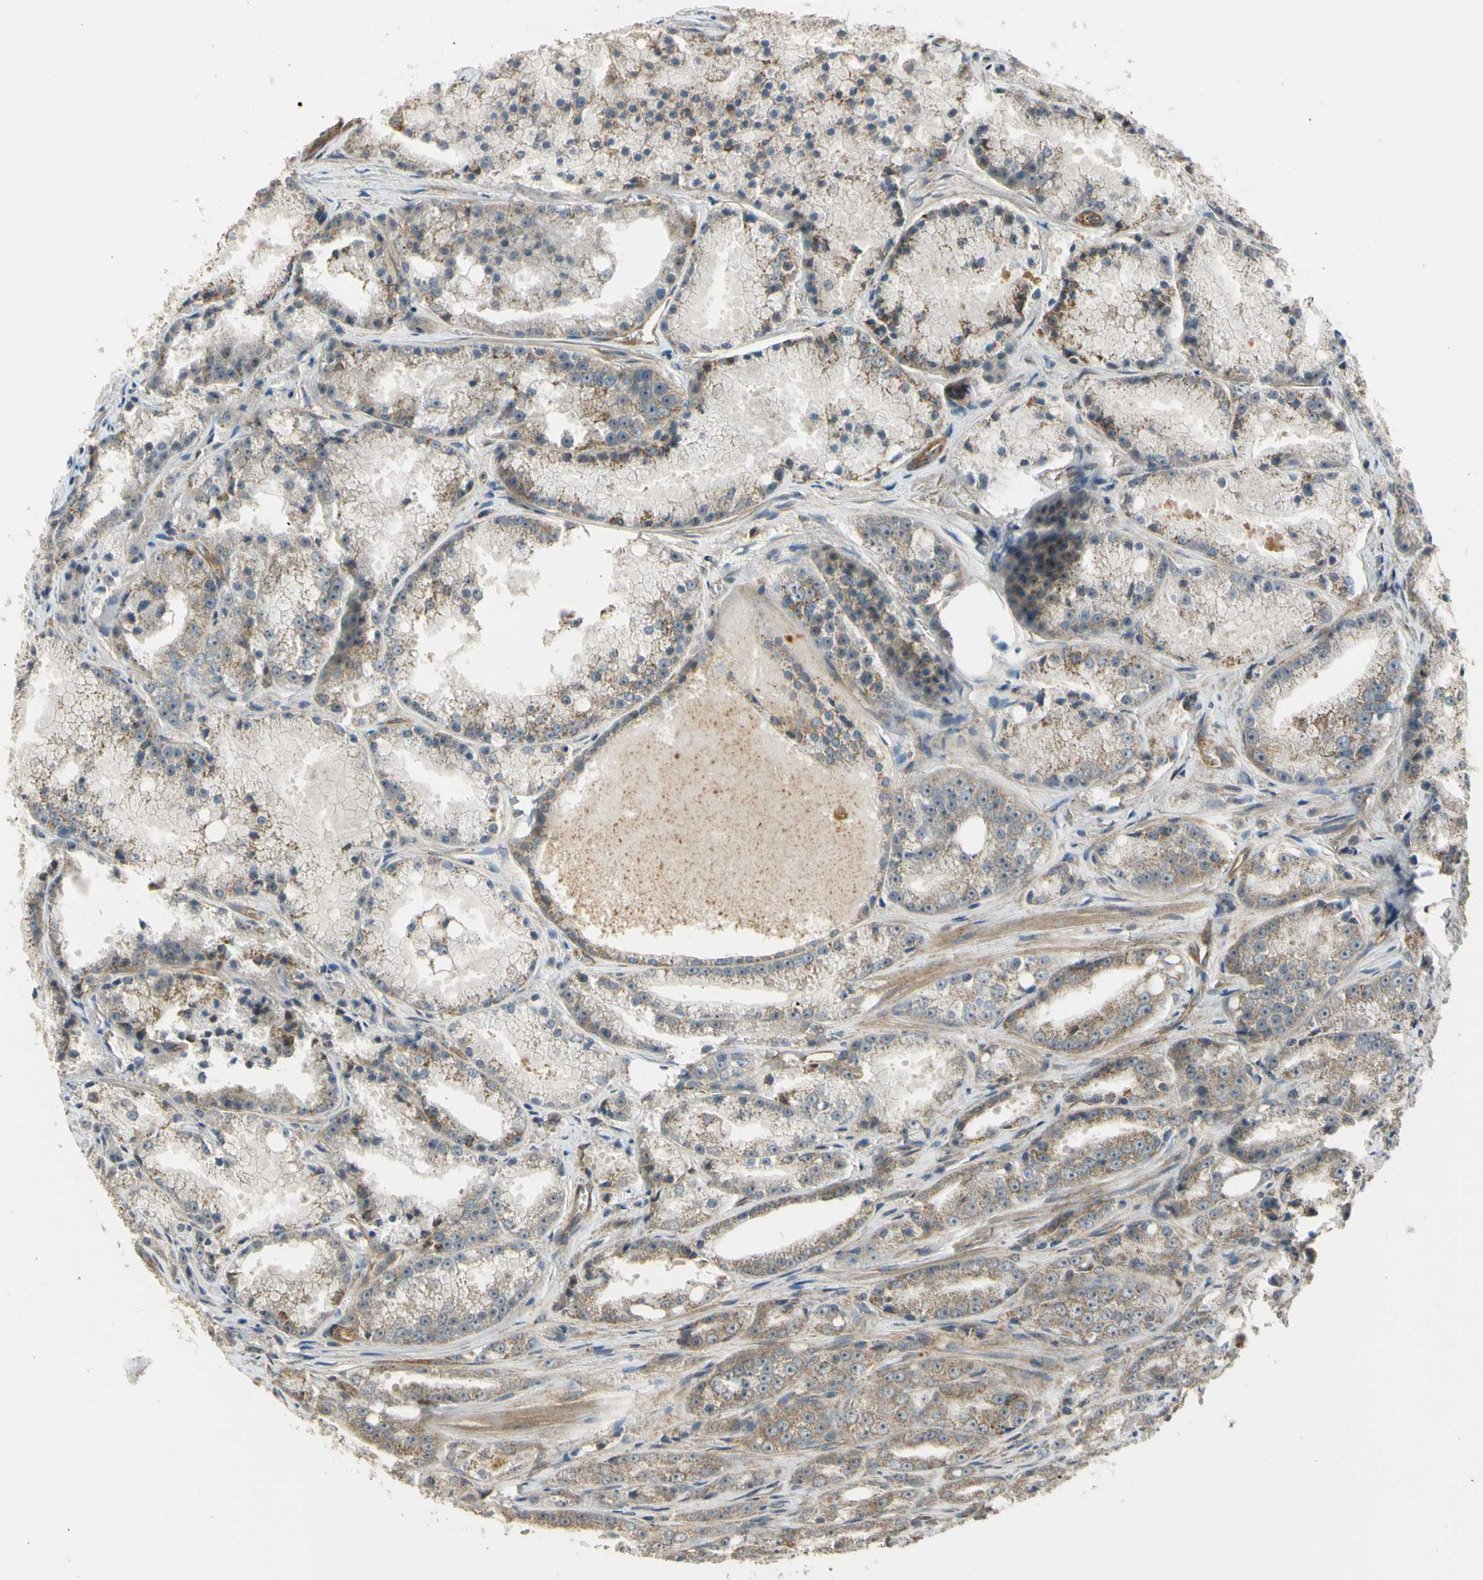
{"staining": {"intensity": "weak", "quantity": "25%-75%", "location": "cytoplasmic/membranous"}, "tissue": "prostate cancer", "cell_type": "Tumor cells", "image_type": "cancer", "snomed": [{"axis": "morphology", "description": "Adenocarcinoma, Low grade"}, {"axis": "topography", "description": "Prostate"}], "caption": "A low amount of weak cytoplasmic/membranous positivity is present in approximately 25%-75% of tumor cells in prostate cancer tissue.", "gene": "EFNB2", "patient": {"sex": "male", "age": 64}}